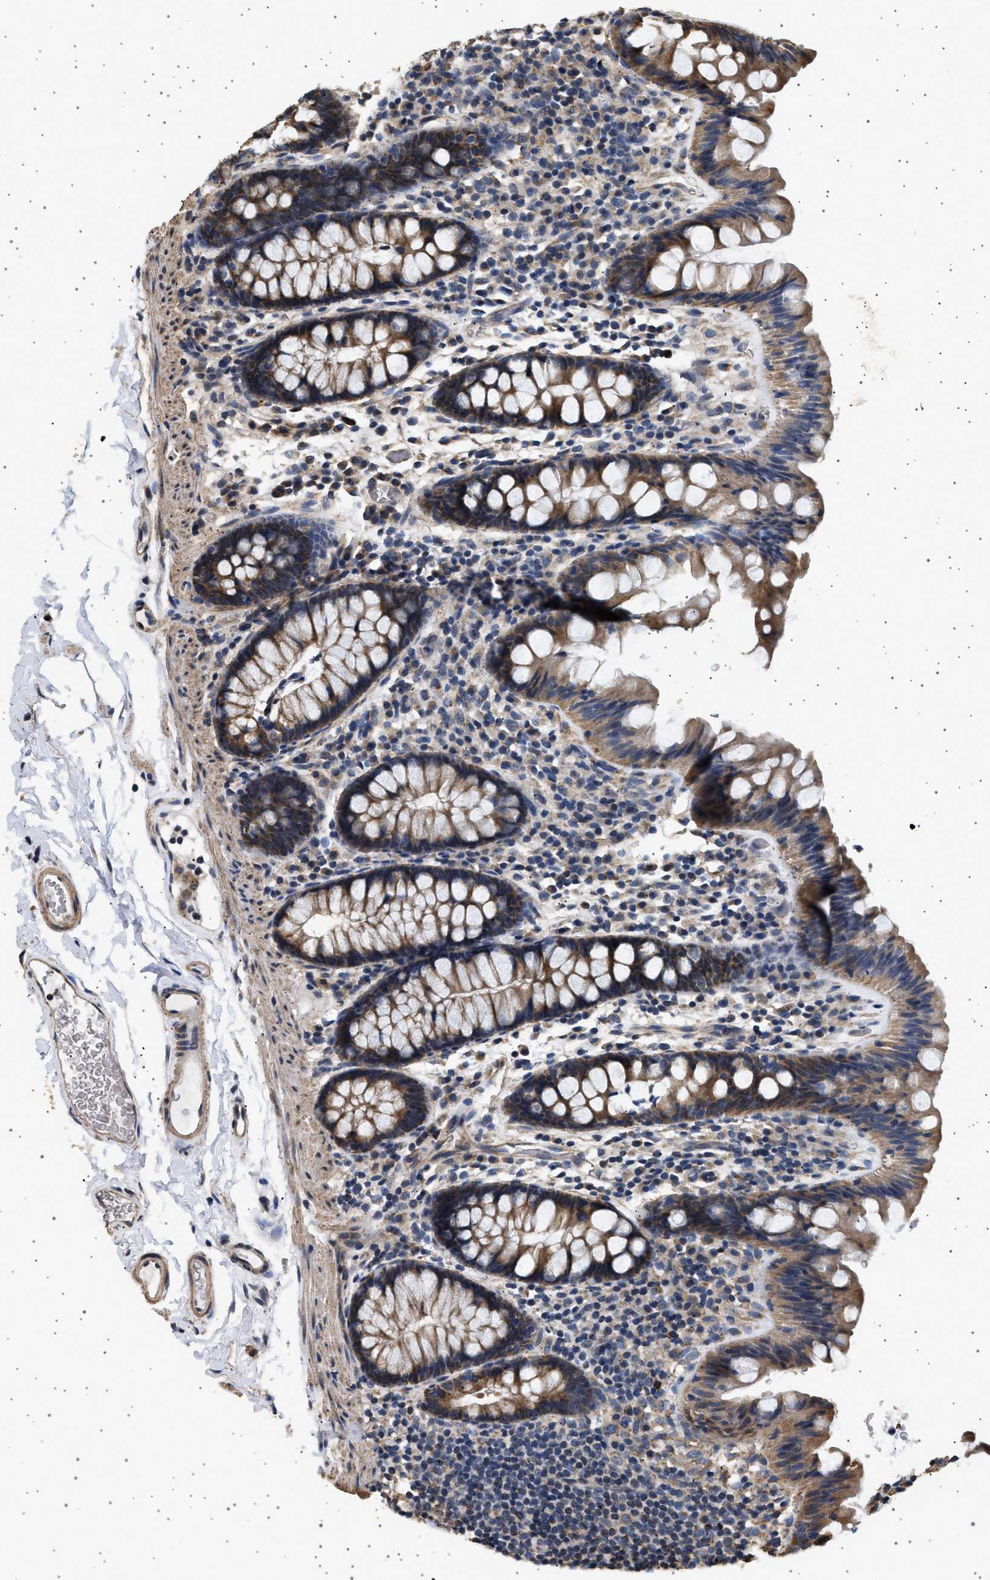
{"staining": {"intensity": "moderate", "quantity": ">75%", "location": "cytoplasmic/membranous"}, "tissue": "colon", "cell_type": "Endothelial cells", "image_type": "normal", "snomed": [{"axis": "morphology", "description": "Normal tissue, NOS"}, {"axis": "topography", "description": "Colon"}], "caption": "This image demonstrates IHC staining of unremarkable human colon, with medium moderate cytoplasmic/membranous staining in about >75% of endothelial cells.", "gene": "KCNA4", "patient": {"sex": "female", "age": 80}}